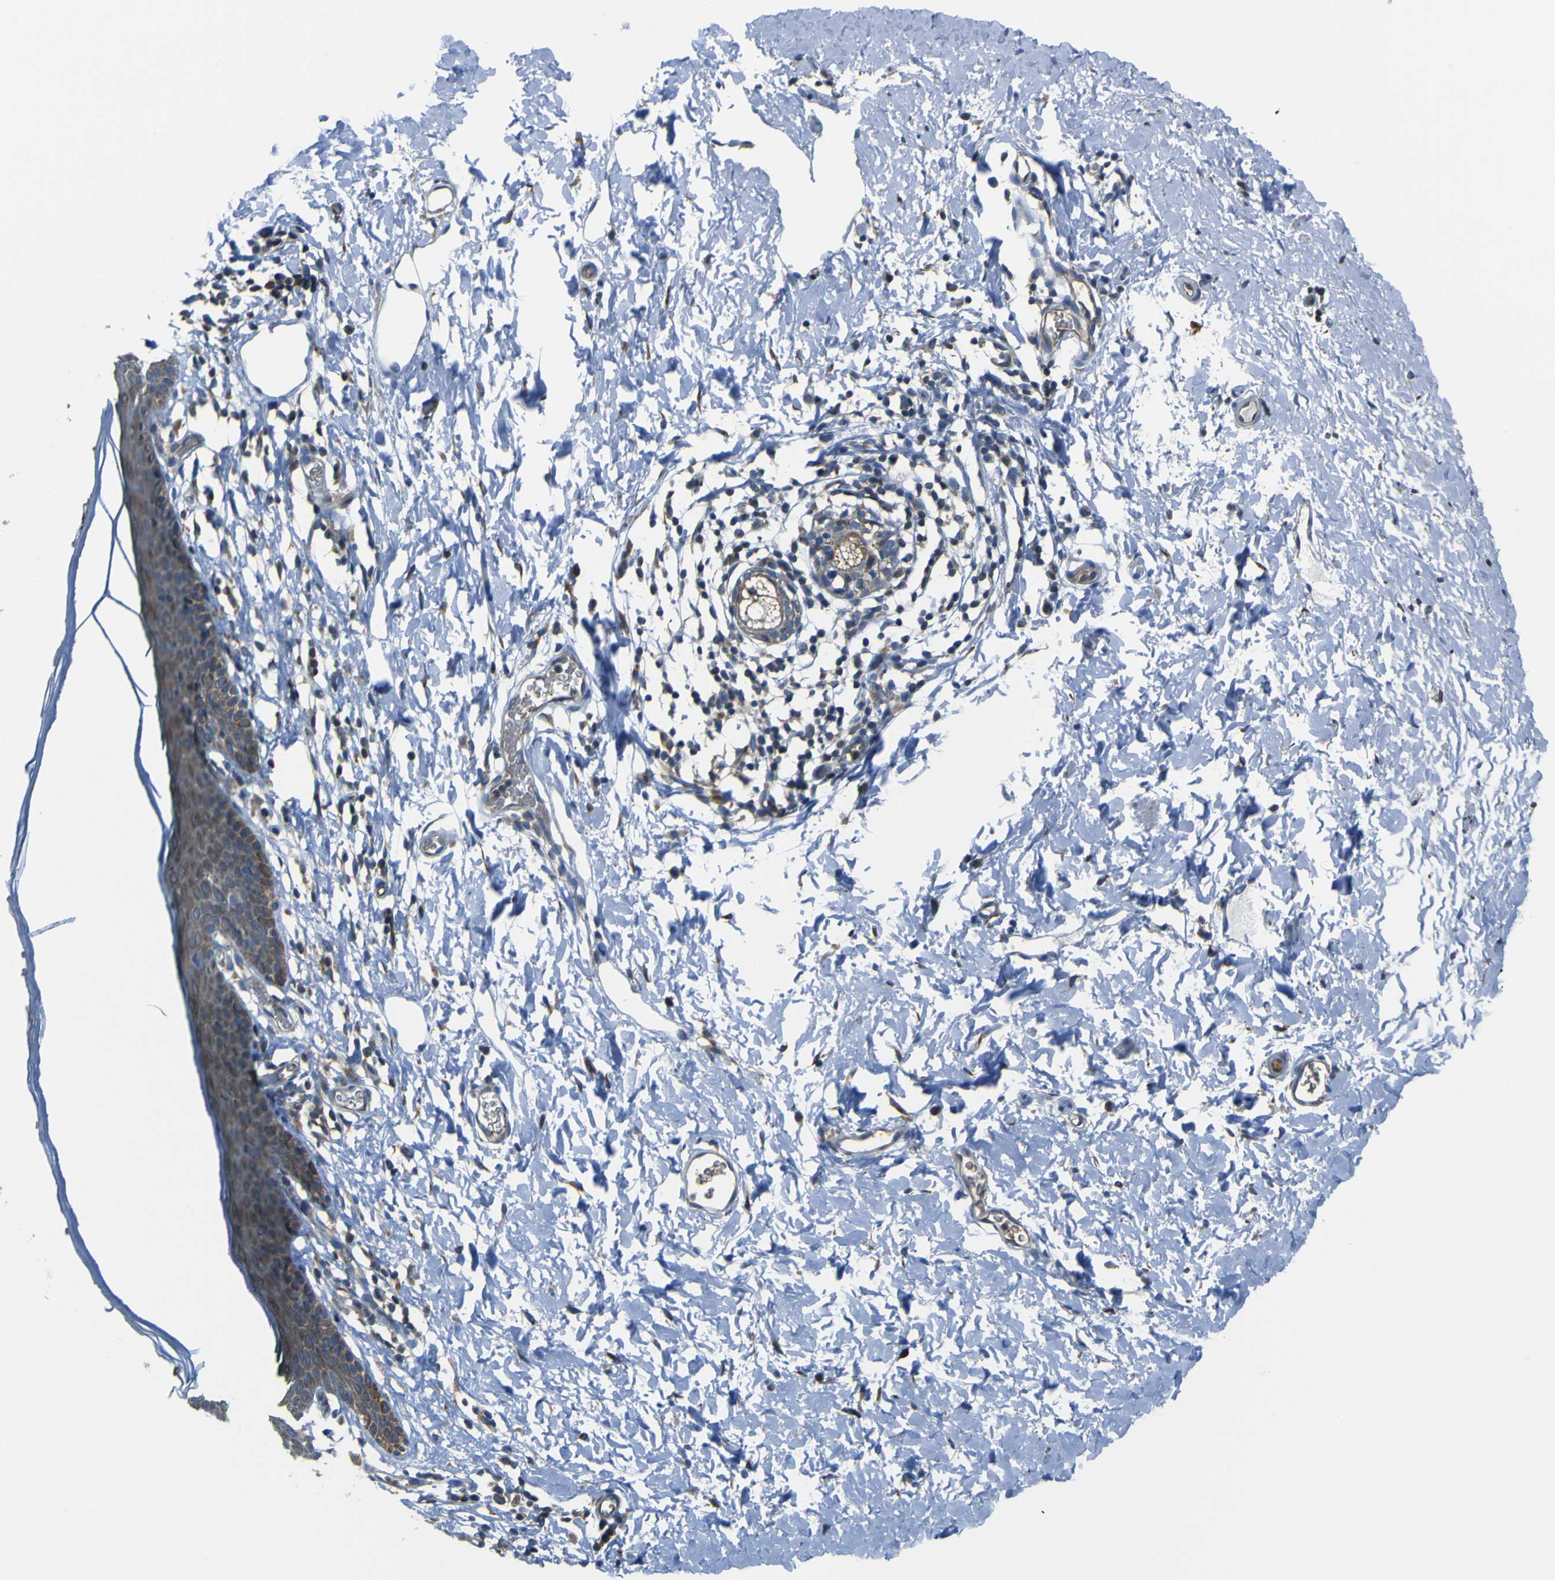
{"staining": {"intensity": "strong", "quantity": "25%-75%", "location": "cytoplasmic/membranous"}, "tissue": "skin", "cell_type": "Epidermal cells", "image_type": "normal", "snomed": [{"axis": "morphology", "description": "Normal tissue, NOS"}, {"axis": "topography", "description": "Adipose tissue"}, {"axis": "topography", "description": "Vascular tissue"}, {"axis": "topography", "description": "Anal"}, {"axis": "topography", "description": "Peripheral nerve tissue"}], "caption": "Immunohistochemical staining of normal skin exhibits 25%-75% levels of strong cytoplasmic/membranous protein positivity in approximately 25%-75% of epidermal cells. (DAB (3,3'-diaminobenzidine) = brown stain, brightfield microscopy at high magnification).", "gene": "STIM1", "patient": {"sex": "female", "age": 54}}